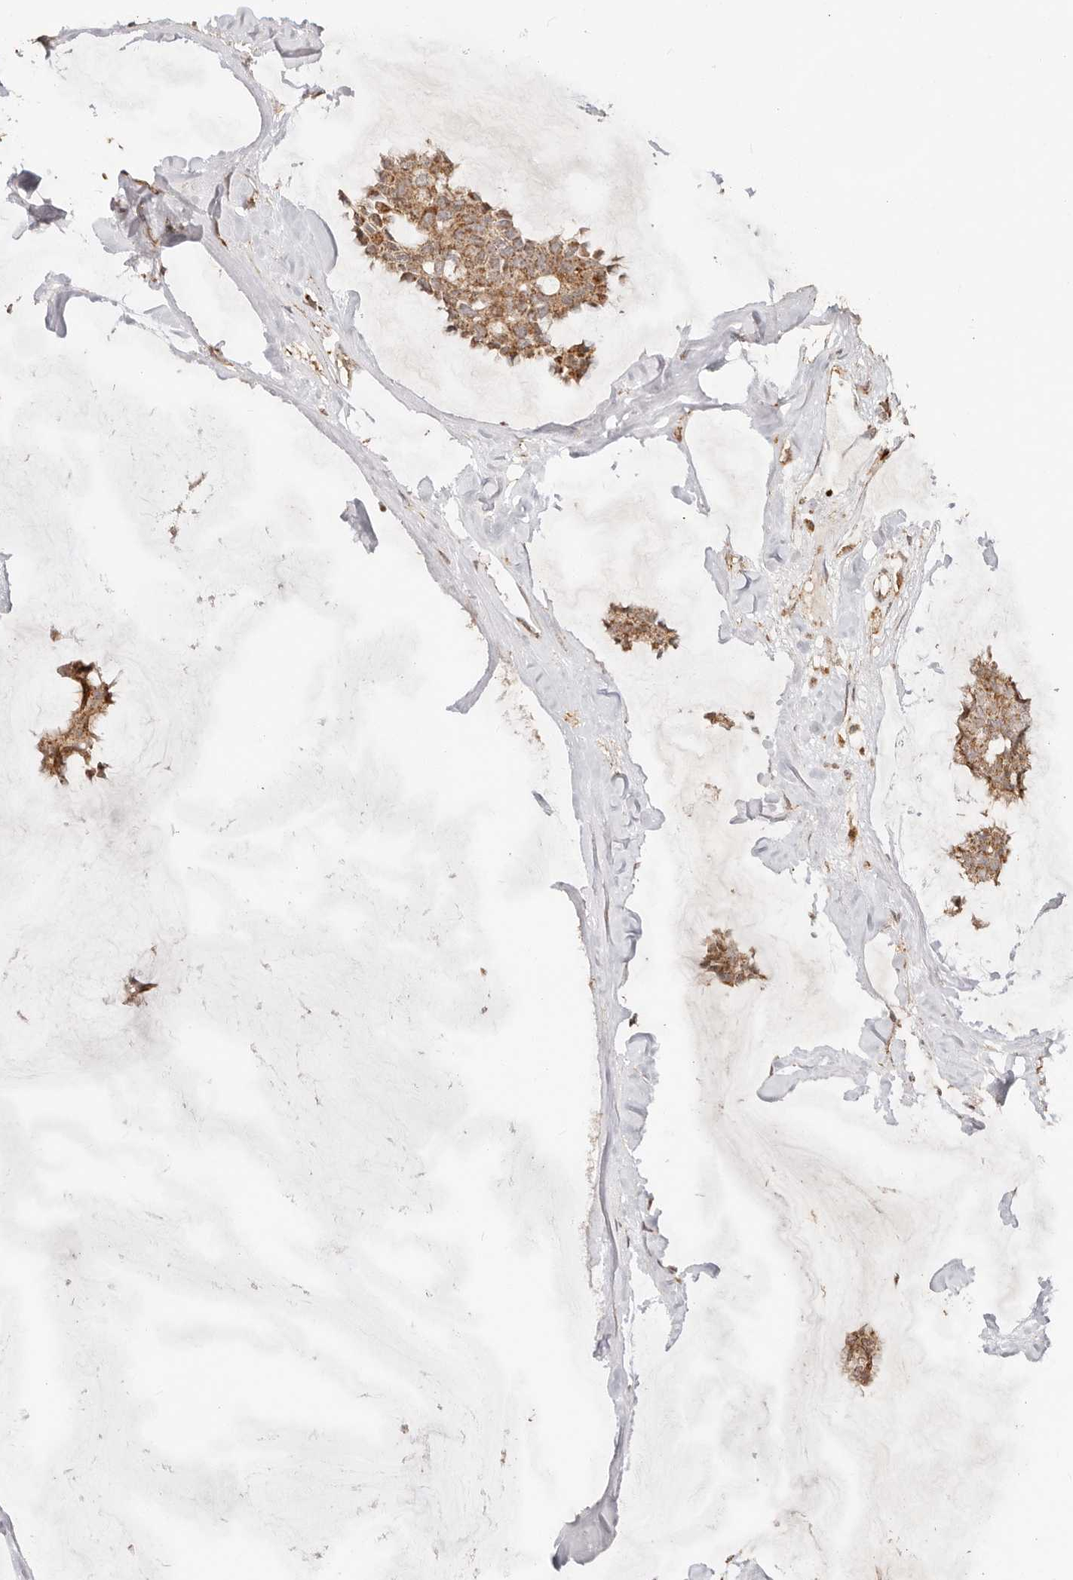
{"staining": {"intensity": "moderate", "quantity": ">75%", "location": "cytoplasmic/membranous"}, "tissue": "breast cancer", "cell_type": "Tumor cells", "image_type": "cancer", "snomed": [{"axis": "morphology", "description": "Duct carcinoma"}, {"axis": "topography", "description": "Breast"}], "caption": "IHC of intraductal carcinoma (breast) exhibits medium levels of moderate cytoplasmic/membranous staining in about >75% of tumor cells. (DAB IHC with brightfield microscopy, high magnification).", "gene": "NDUFB11", "patient": {"sex": "female", "age": 93}}